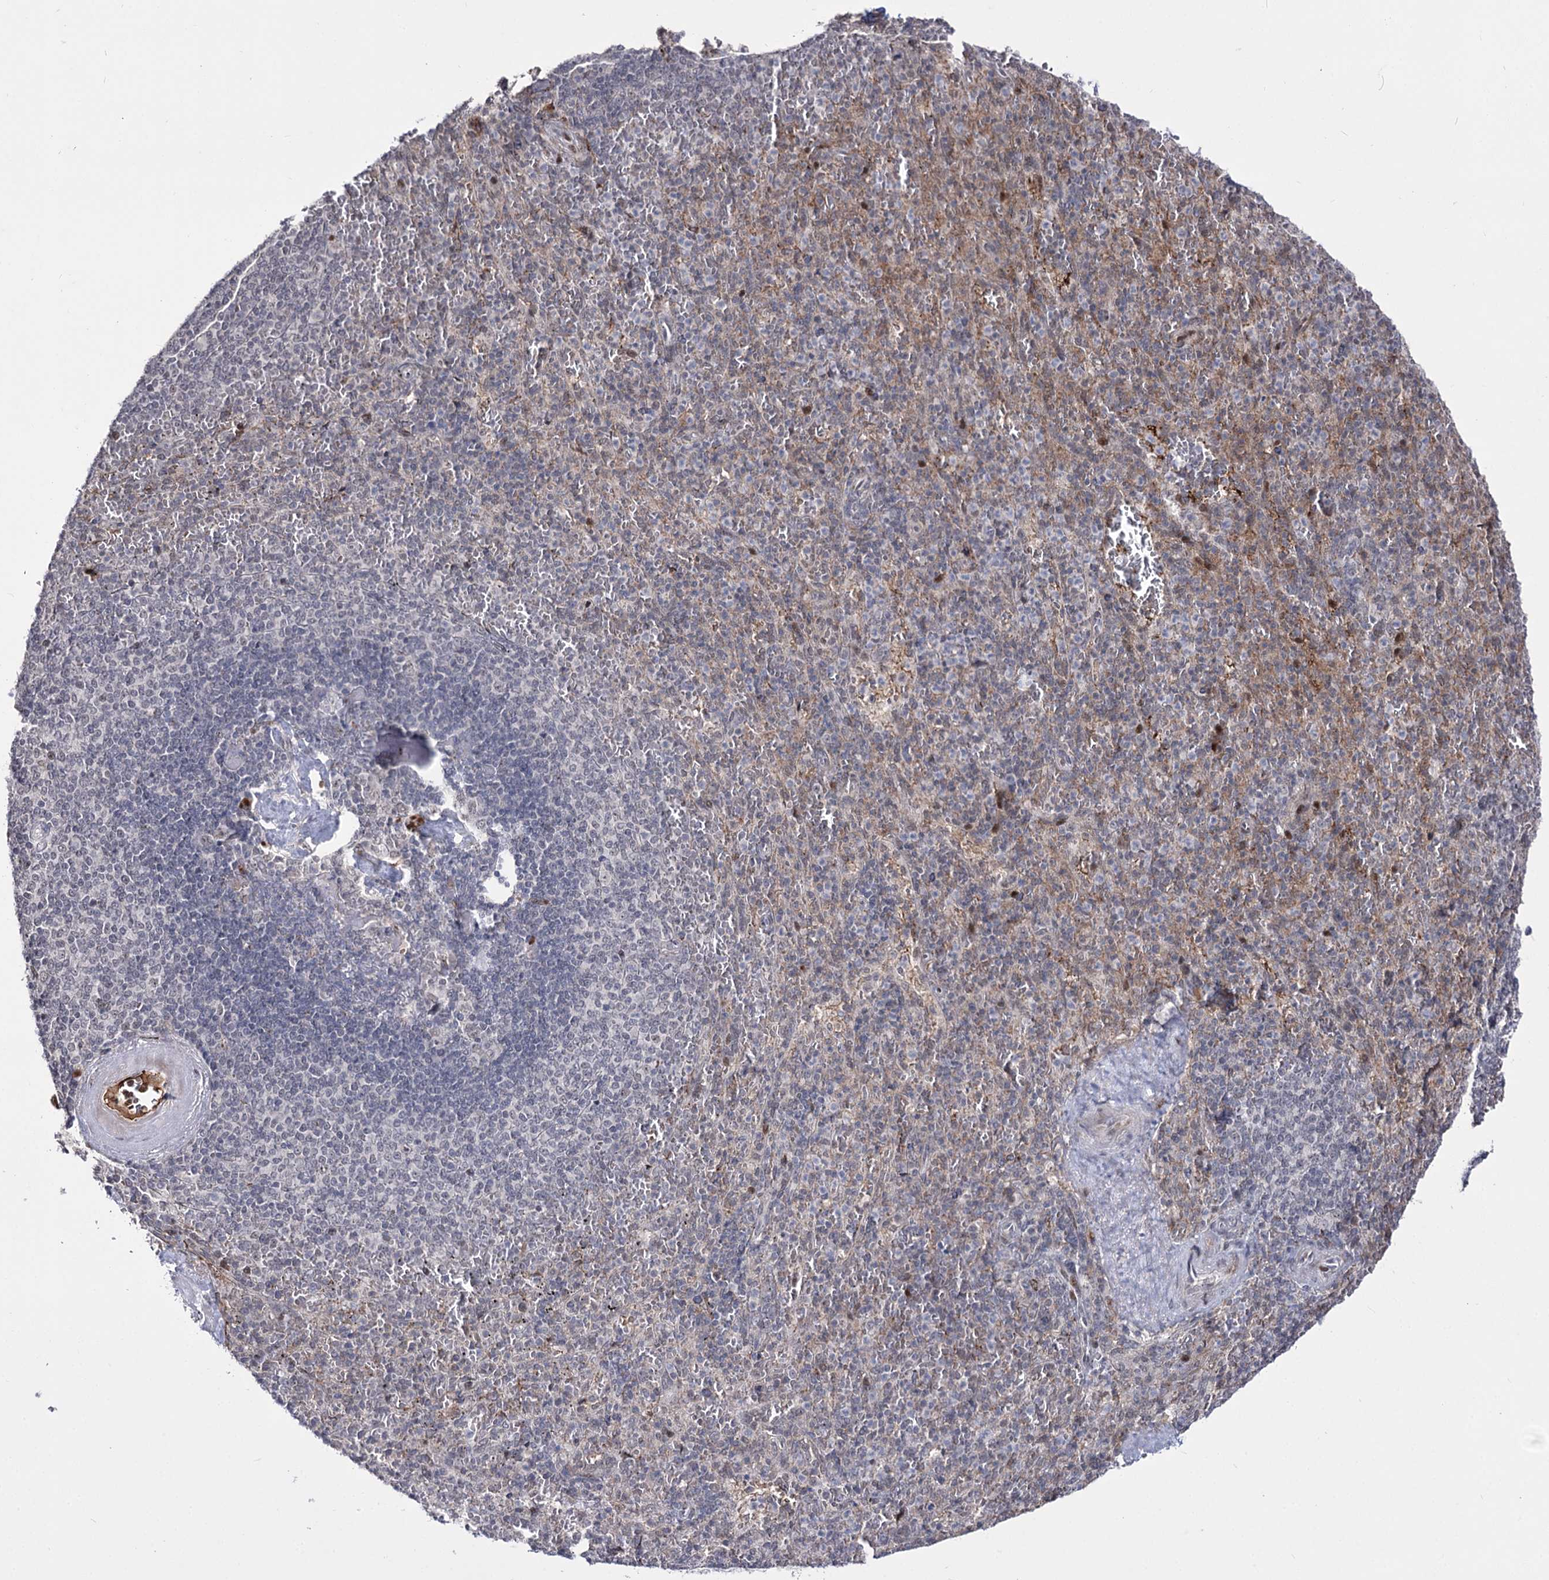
{"staining": {"intensity": "negative", "quantity": "none", "location": "none"}, "tissue": "spleen", "cell_type": "Cells in red pulp", "image_type": "normal", "snomed": [{"axis": "morphology", "description": "Normal tissue, NOS"}, {"axis": "topography", "description": "Spleen"}], "caption": "Spleen stained for a protein using immunohistochemistry displays no positivity cells in red pulp.", "gene": "STOX1", "patient": {"sex": "male", "age": 82}}